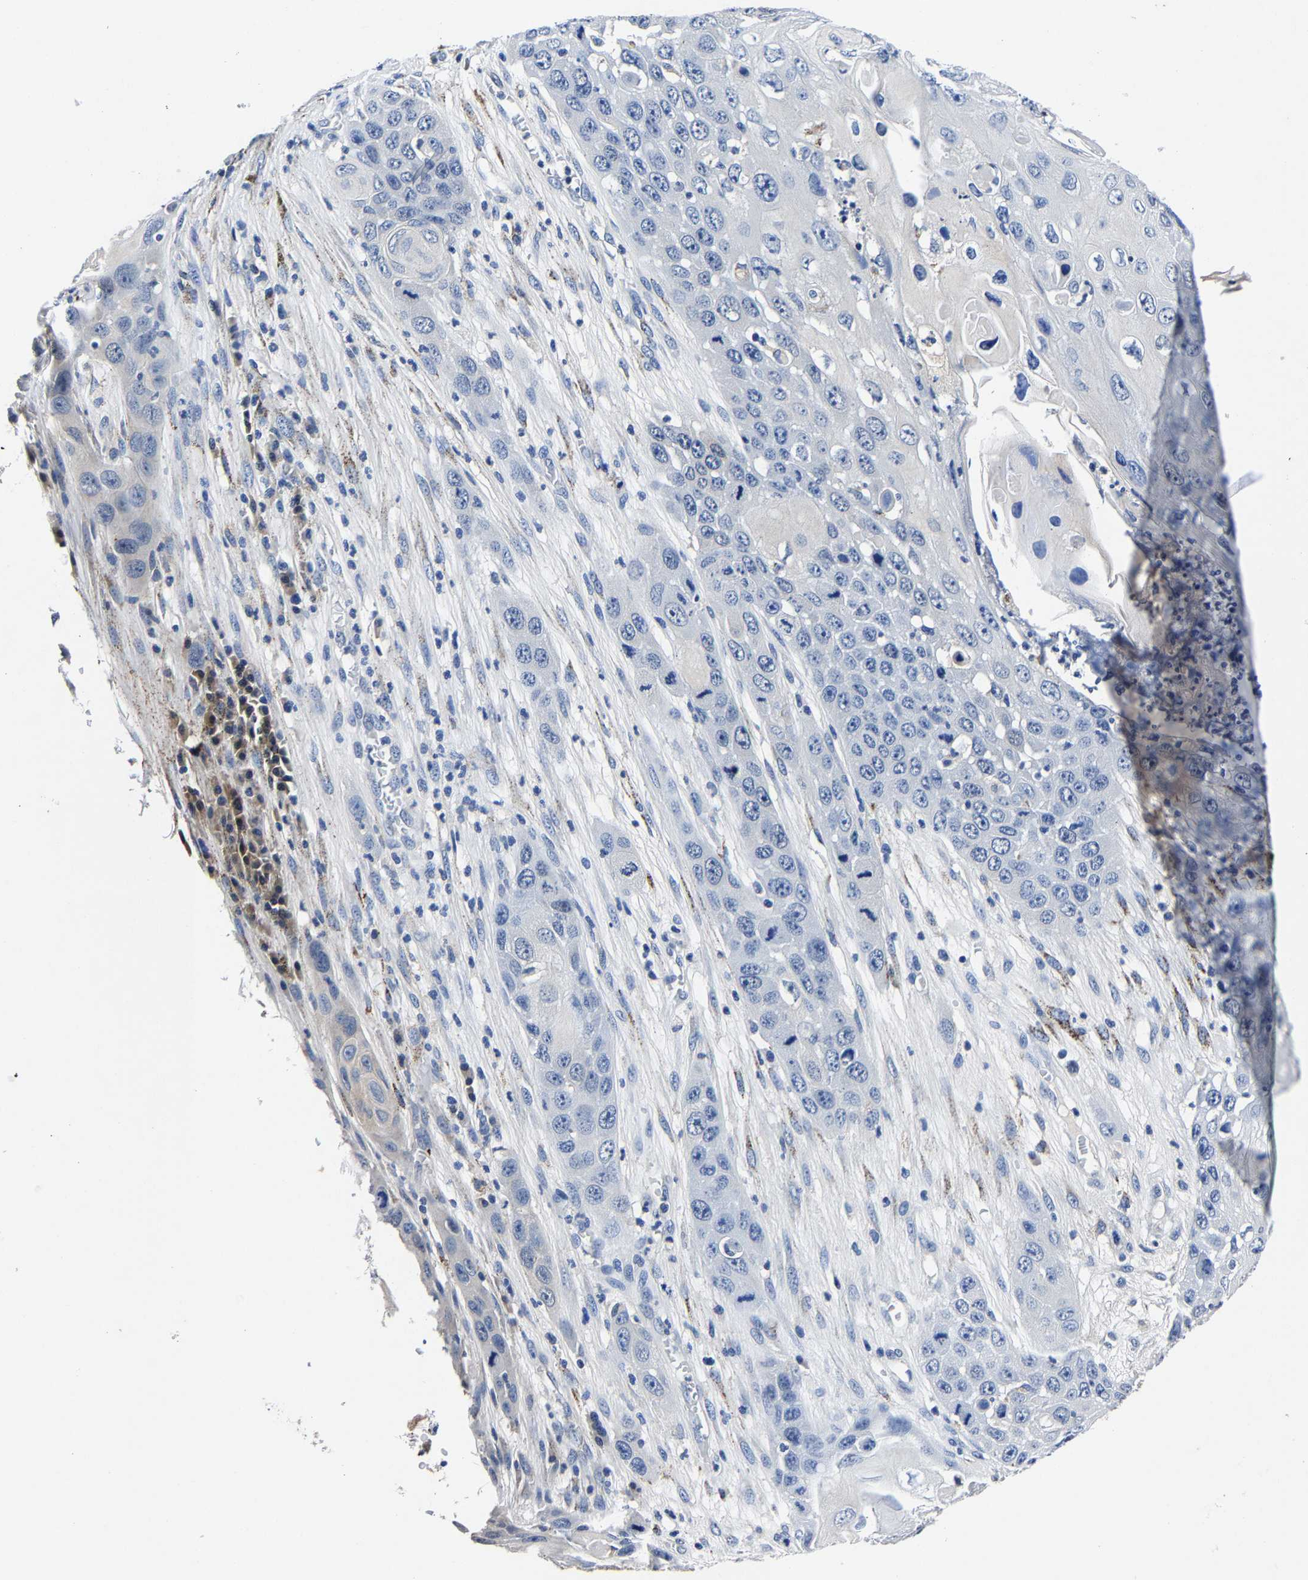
{"staining": {"intensity": "negative", "quantity": "none", "location": "none"}, "tissue": "skin cancer", "cell_type": "Tumor cells", "image_type": "cancer", "snomed": [{"axis": "morphology", "description": "Squamous cell carcinoma, NOS"}, {"axis": "topography", "description": "Skin"}], "caption": "The histopathology image displays no staining of tumor cells in skin cancer (squamous cell carcinoma).", "gene": "PSPH", "patient": {"sex": "male", "age": 55}}